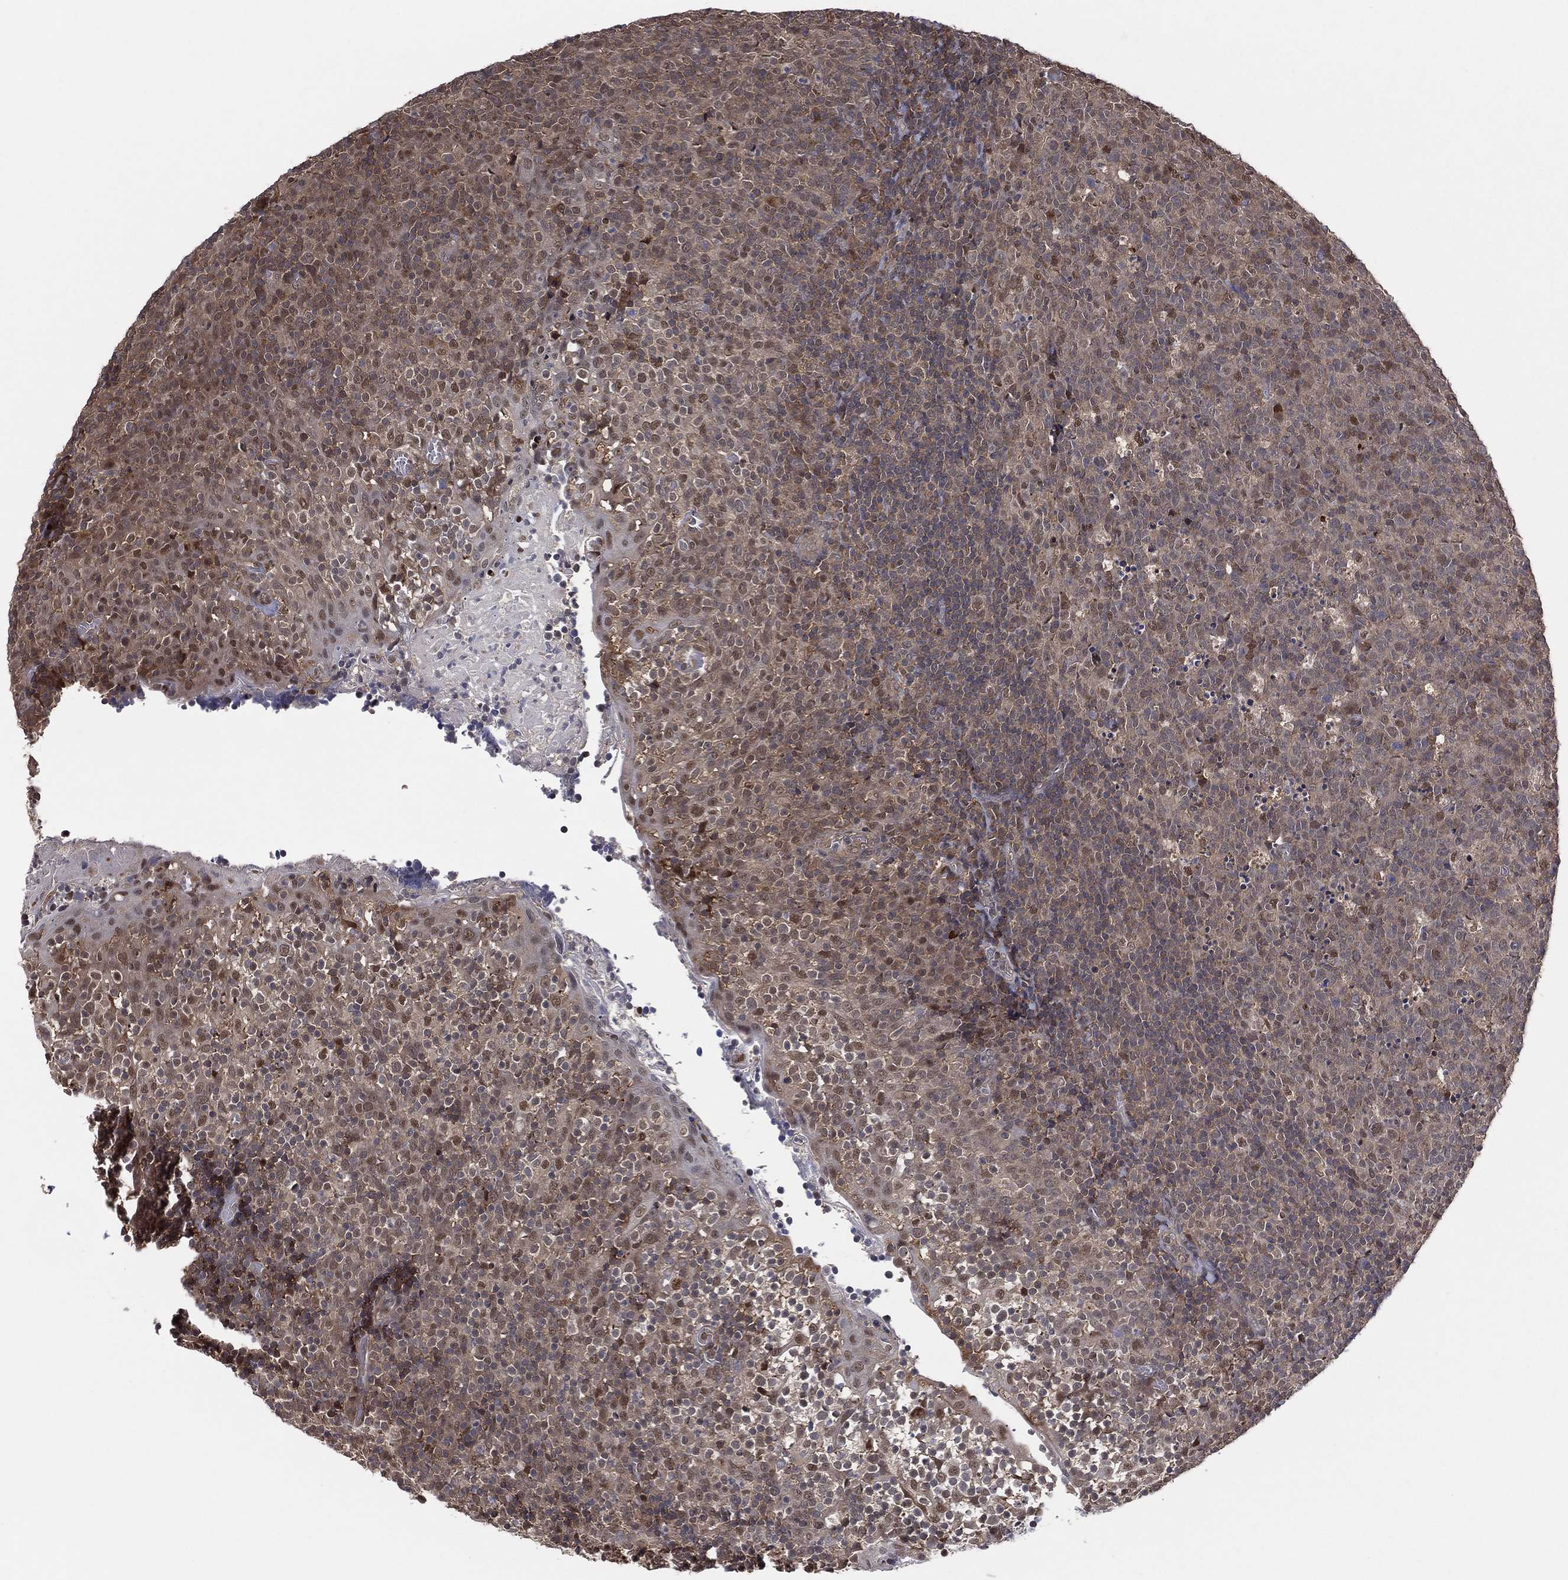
{"staining": {"intensity": "weak", "quantity": "<25%", "location": "nuclear"}, "tissue": "tonsil", "cell_type": "Germinal center cells", "image_type": "normal", "snomed": [{"axis": "morphology", "description": "Normal tissue, NOS"}, {"axis": "topography", "description": "Tonsil"}], "caption": "Immunohistochemistry (IHC) of benign tonsil exhibits no staining in germinal center cells. (DAB (3,3'-diaminobenzidine) immunohistochemistry (IHC) visualized using brightfield microscopy, high magnification).", "gene": "ICOSLG", "patient": {"sex": "female", "age": 5}}